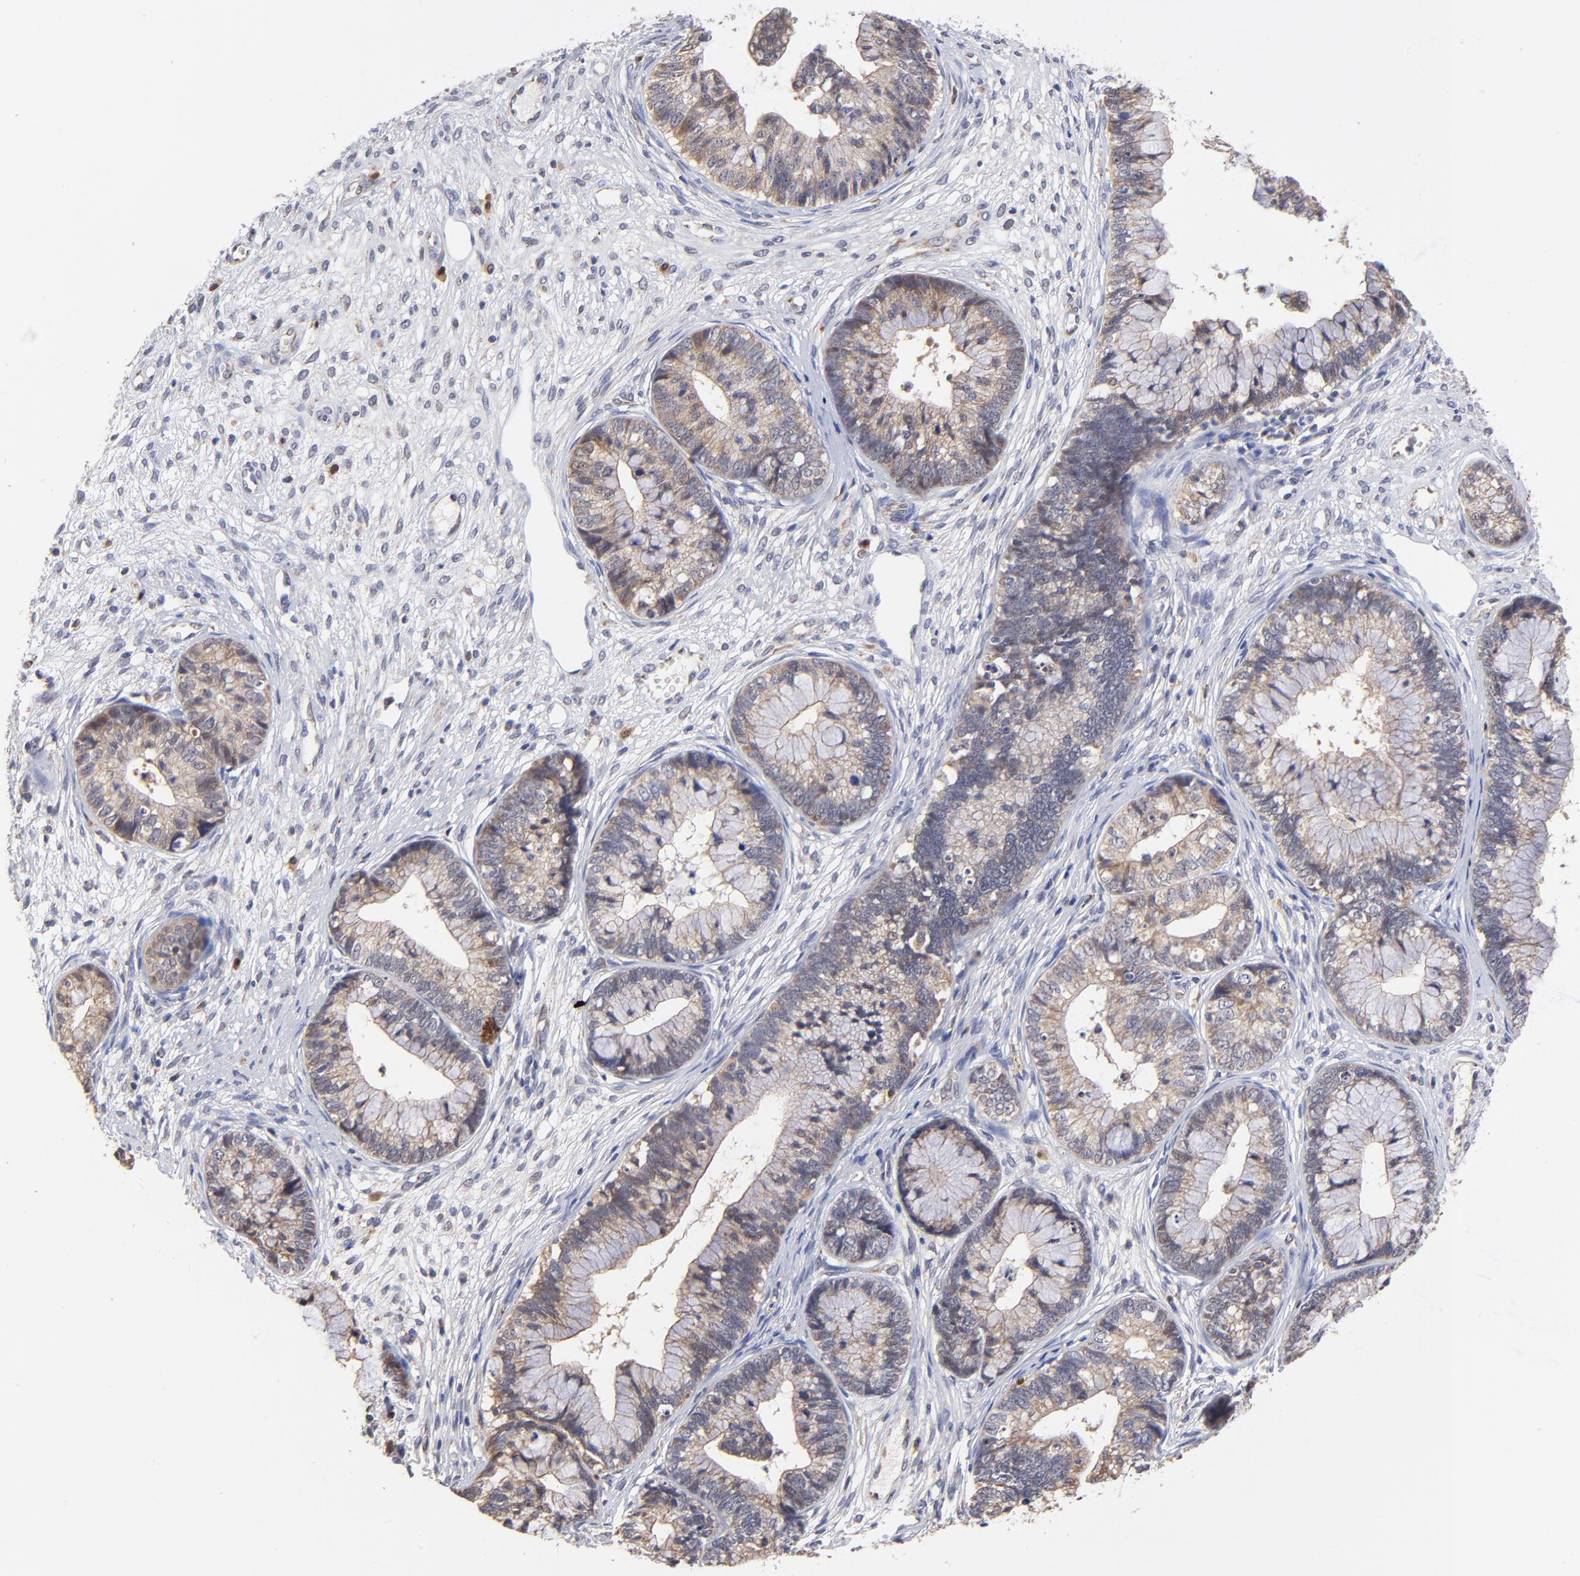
{"staining": {"intensity": "moderate", "quantity": "25%-75%", "location": "cytoplasmic/membranous"}, "tissue": "cervical cancer", "cell_type": "Tumor cells", "image_type": "cancer", "snomed": [{"axis": "morphology", "description": "Adenocarcinoma, NOS"}, {"axis": "topography", "description": "Cervix"}], "caption": "Immunohistochemical staining of cervical cancer (adenocarcinoma) displays medium levels of moderate cytoplasmic/membranous protein positivity in approximately 25%-75% of tumor cells.", "gene": "FBXL12", "patient": {"sex": "female", "age": 44}}